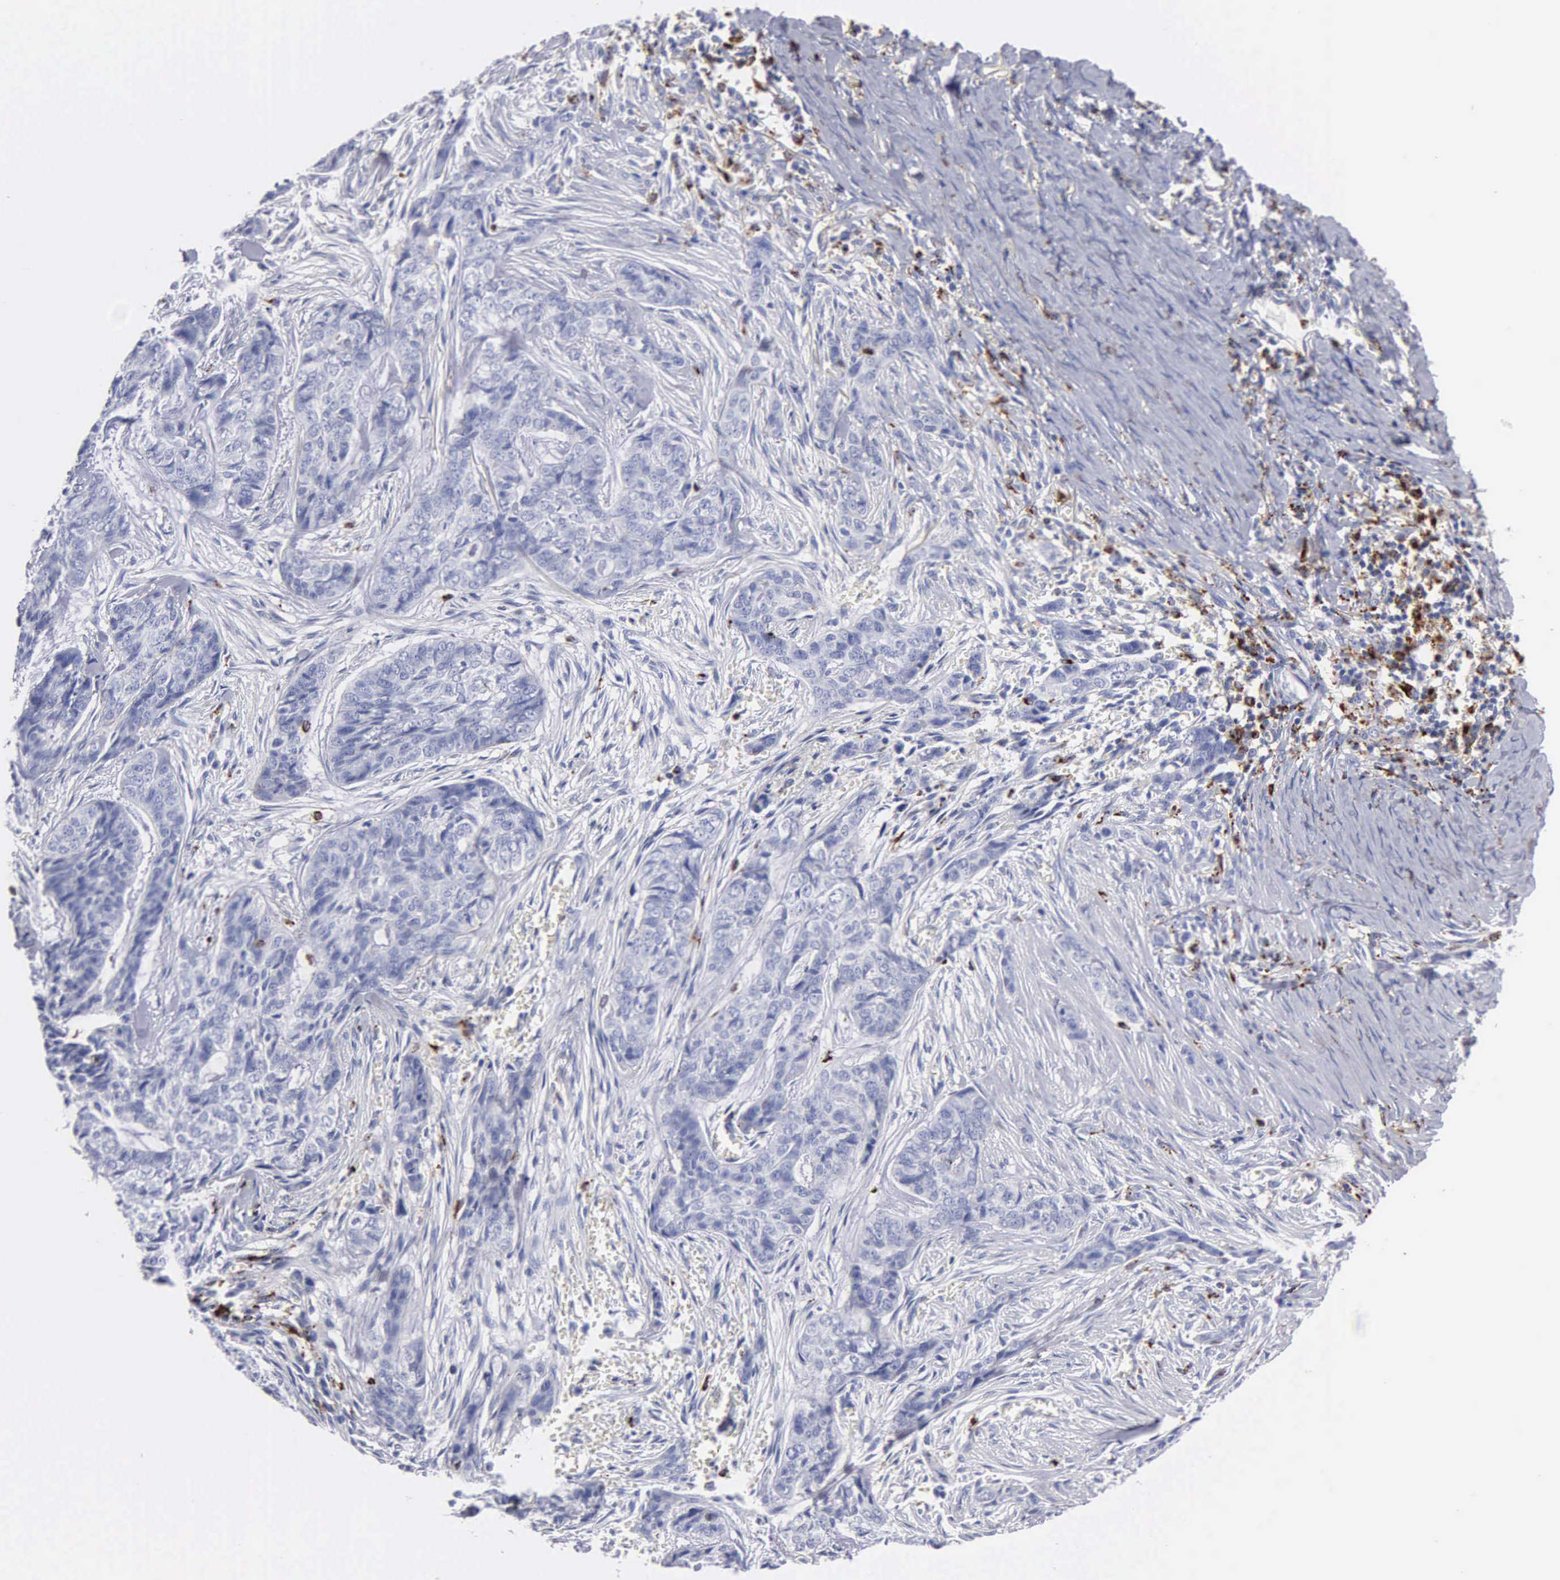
{"staining": {"intensity": "negative", "quantity": "none", "location": "none"}, "tissue": "skin cancer", "cell_type": "Tumor cells", "image_type": "cancer", "snomed": [{"axis": "morphology", "description": "Normal tissue, NOS"}, {"axis": "morphology", "description": "Basal cell carcinoma"}, {"axis": "topography", "description": "Skin"}], "caption": "IHC photomicrograph of human skin basal cell carcinoma stained for a protein (brown), which displays no positivity in tumor cells.", "gene": "CTSH", "patient": {"sex": "female", "age": 65}}